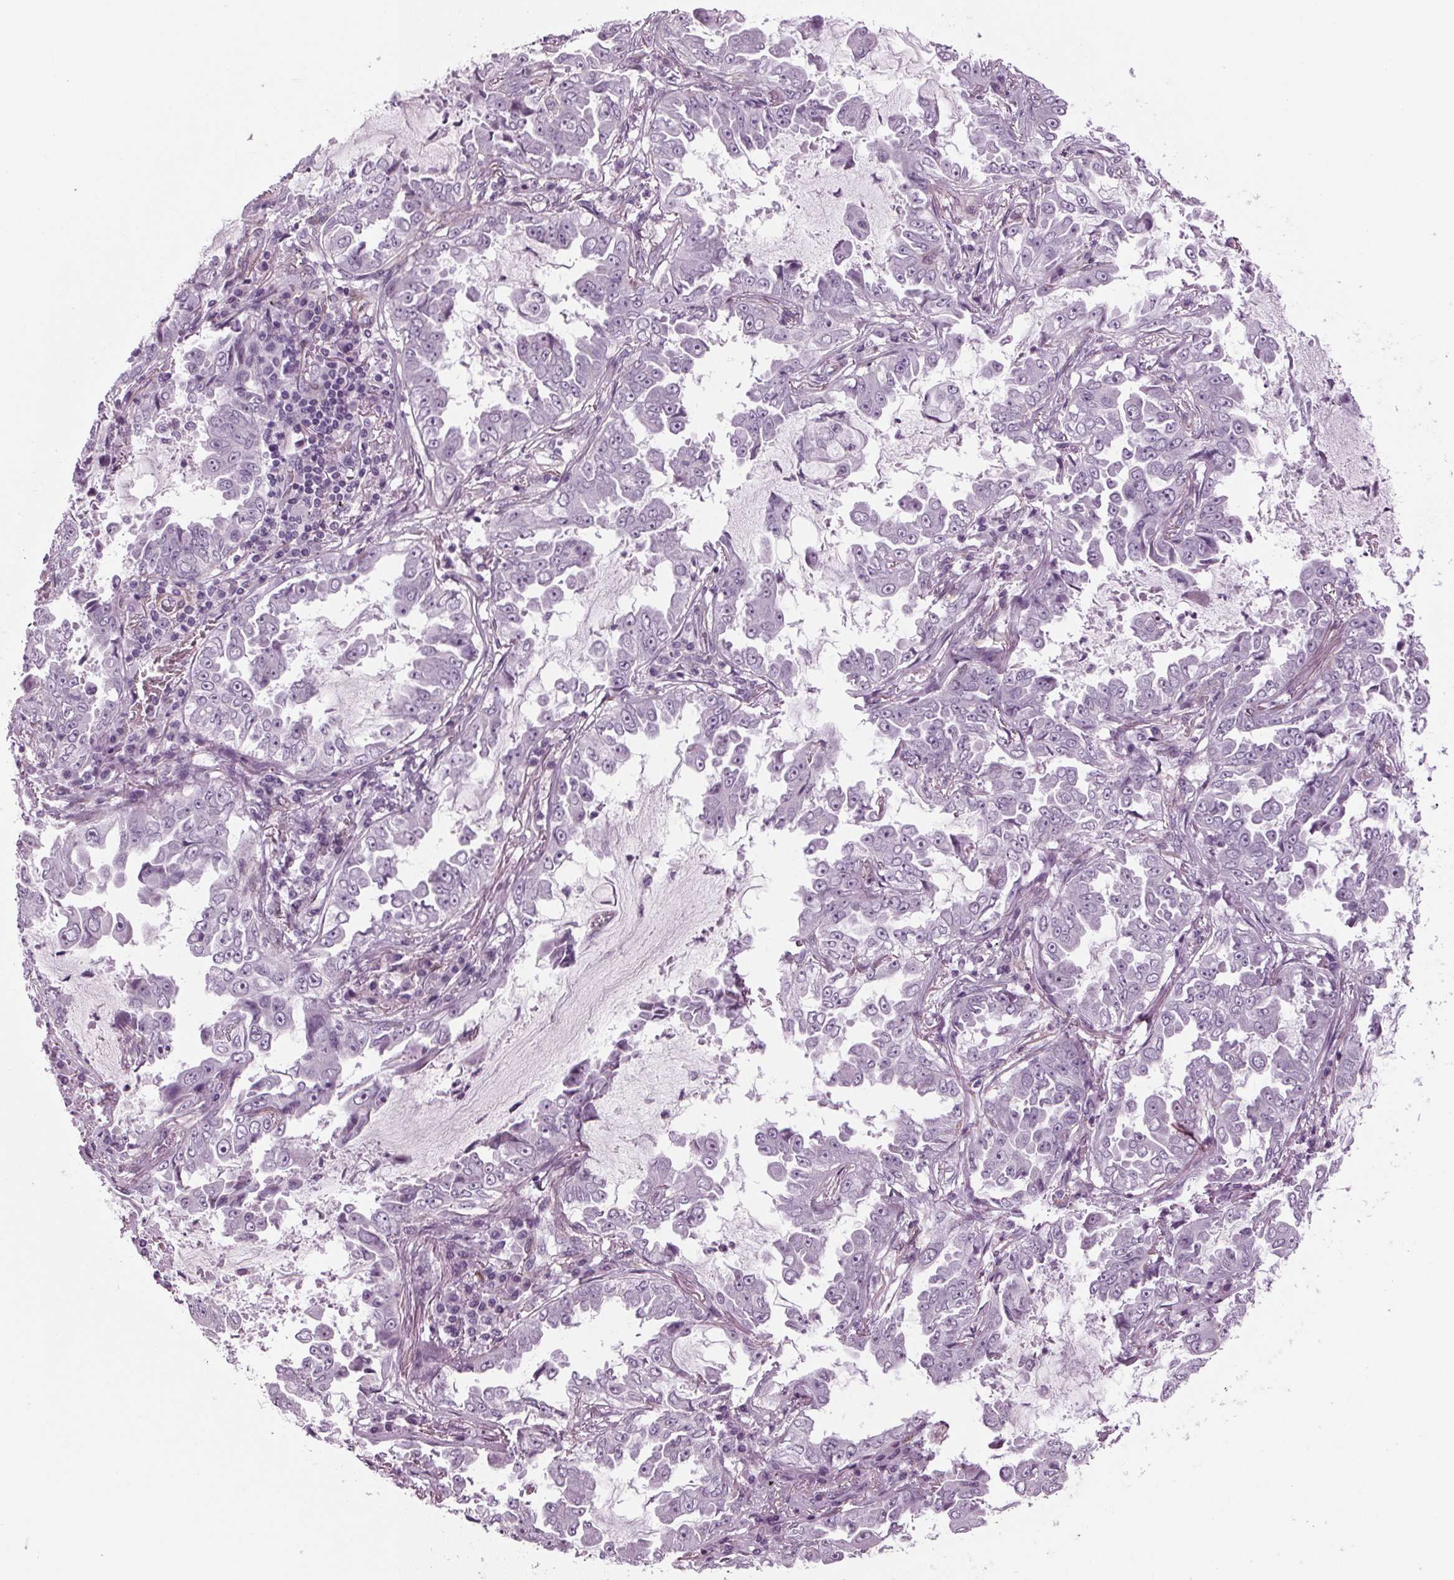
{"staining": {"intensity": "negative", "quantity": "none", "location": "none"}, "tissue": "lung cancer", "cell_type": "Tumor cells", "image_type": "cancer", "snomed": [{"axis": "morphology", "description": "Adenocarcinoma, NOS"}, {"axis": "topography", "description": "Lung"}], "caption": "There is no significant positivity in tumor cells of lung adenocarcinoma.", "gene": "BHLHE22", "patient": {"sex": "female", "age": 52}}